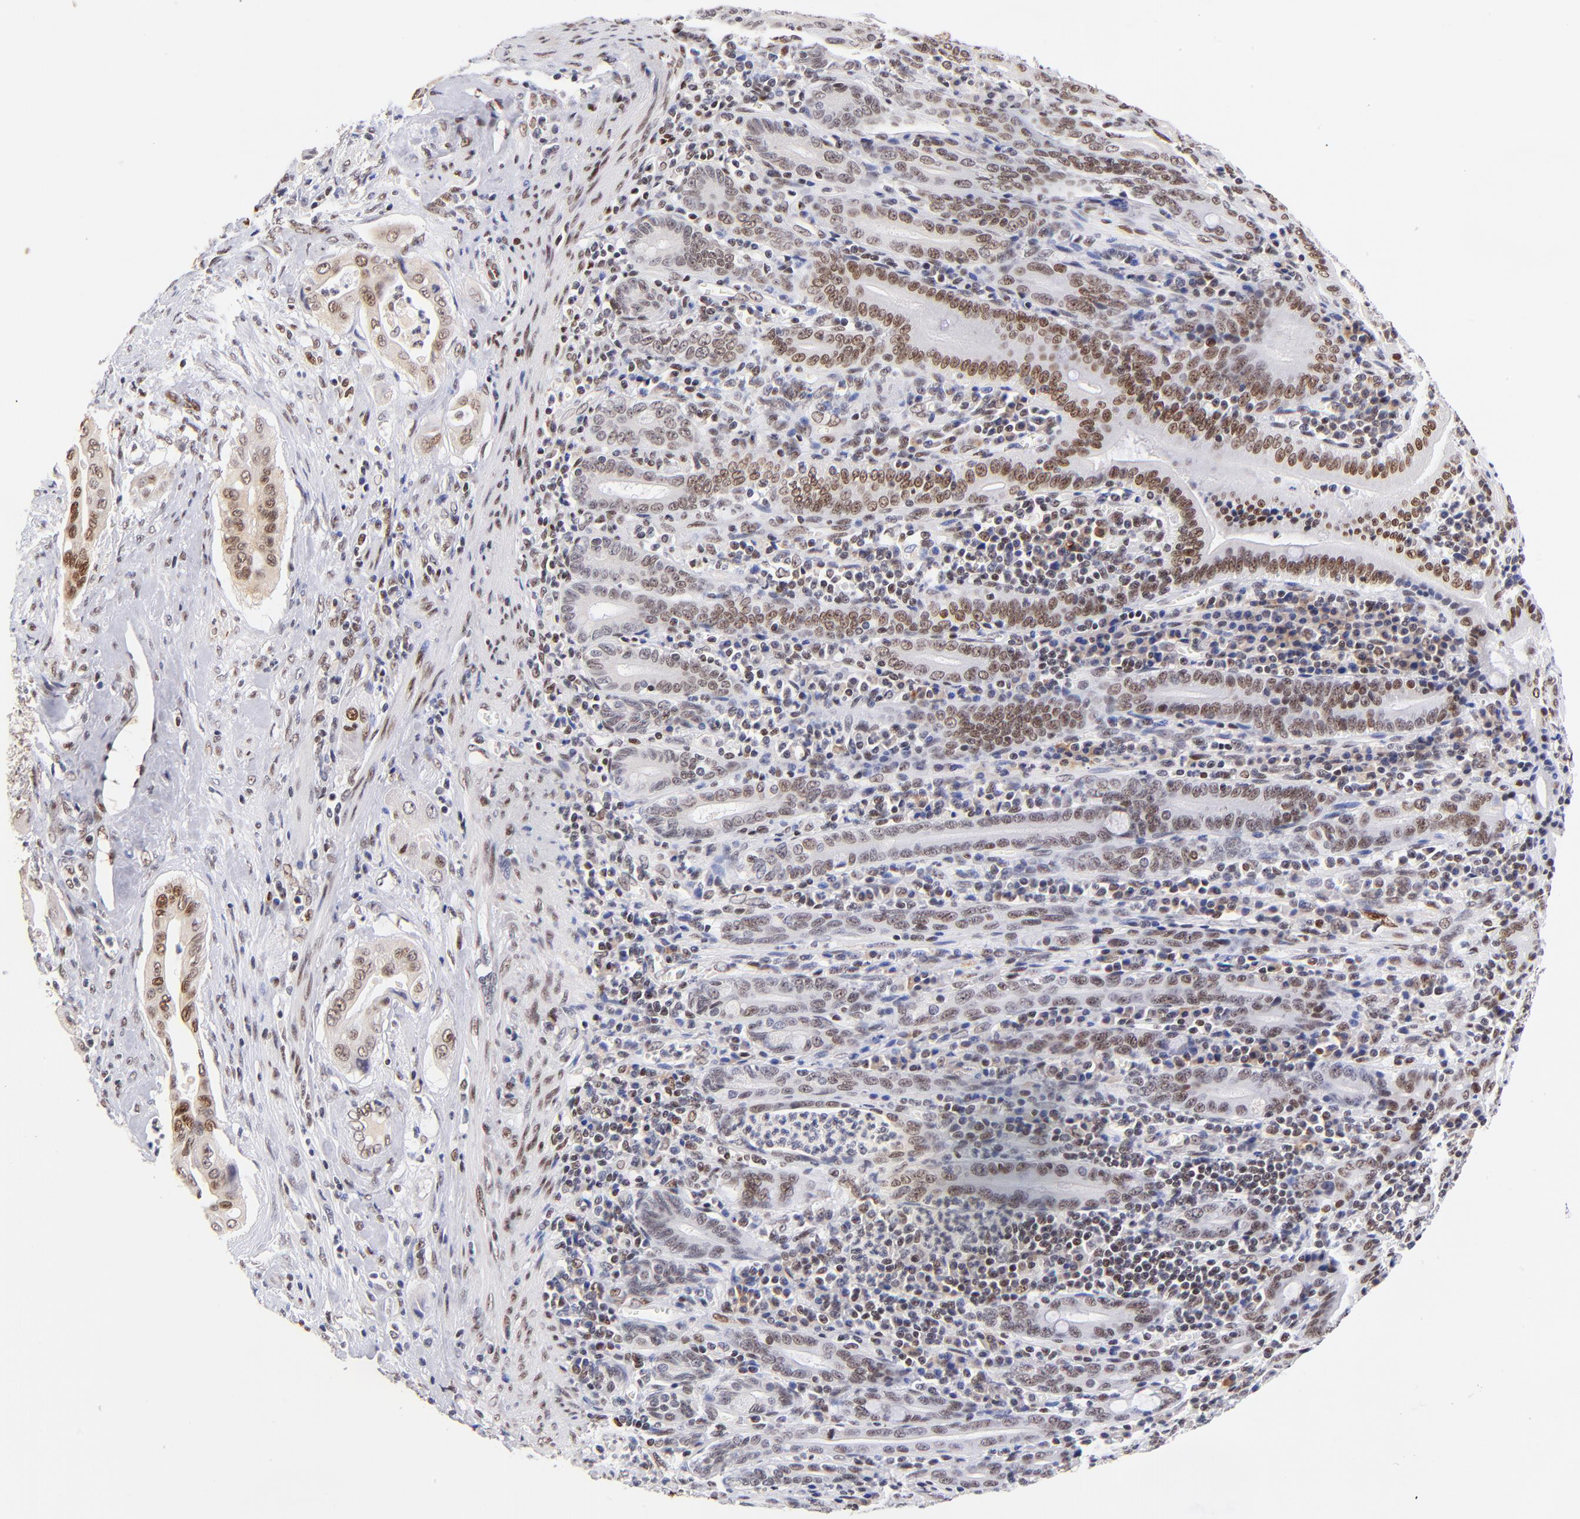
{"staining": {"intensity": "moderate", "quantity": ">75%", "location": "nuclear"}, "tissue": "pancreatic cancer", "cell_type": "Tumor cells", "image_type": "cancer", "snomed": [{"axis": "morphology", "description": "Adenocarcinoma, NOS"}, {"axis": "topography", "description": "Pancreas"}], "caption": "Immunohistochemical staining of pancreatic adenocarcinoma exhibits moderate nuclear protein expression in approximately >75% of tumor cells.", "gene": "MIDEAS", "patient": {"sex": "male", "age": 77}}